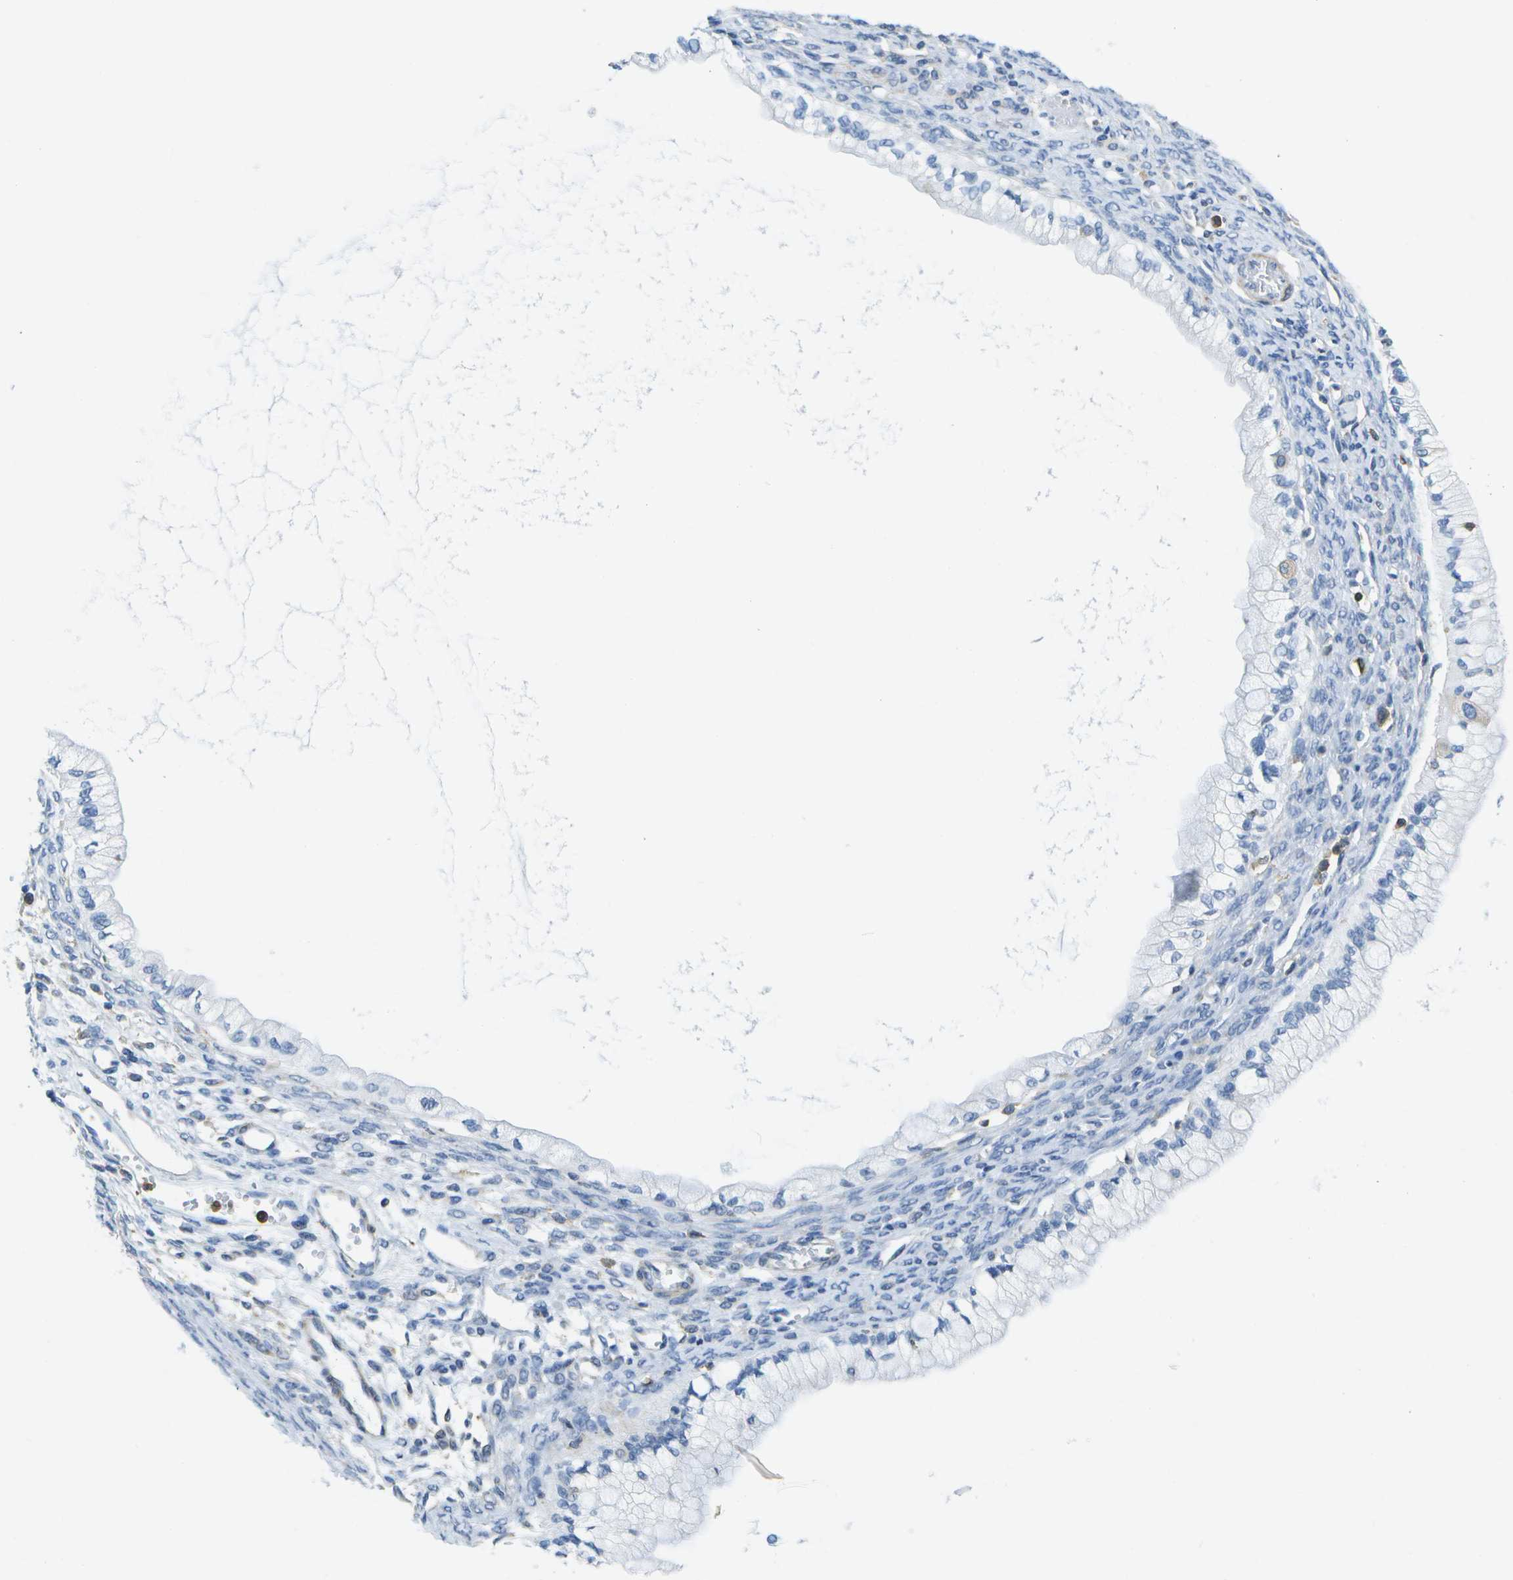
{"staining": {"intensity": "negative", "quantity": "none", "location": "none"}, "tissue": "ovarian cancer", "cell_type": "Tumor cells", "image_type": "cancer", "snomed": [{"axis": "morphology", "description": "Cystadenocarcinoma, mucinous, NOS"}, {"axis": "topography", "description": "Ovary"}], "caption": "A micrograph of human mucinous cystadenocarcinoma (ovarian) is negative for staining in tumor cells.", "gene": "RCSD1", "patient": {"sex": "female", "age": 57}}